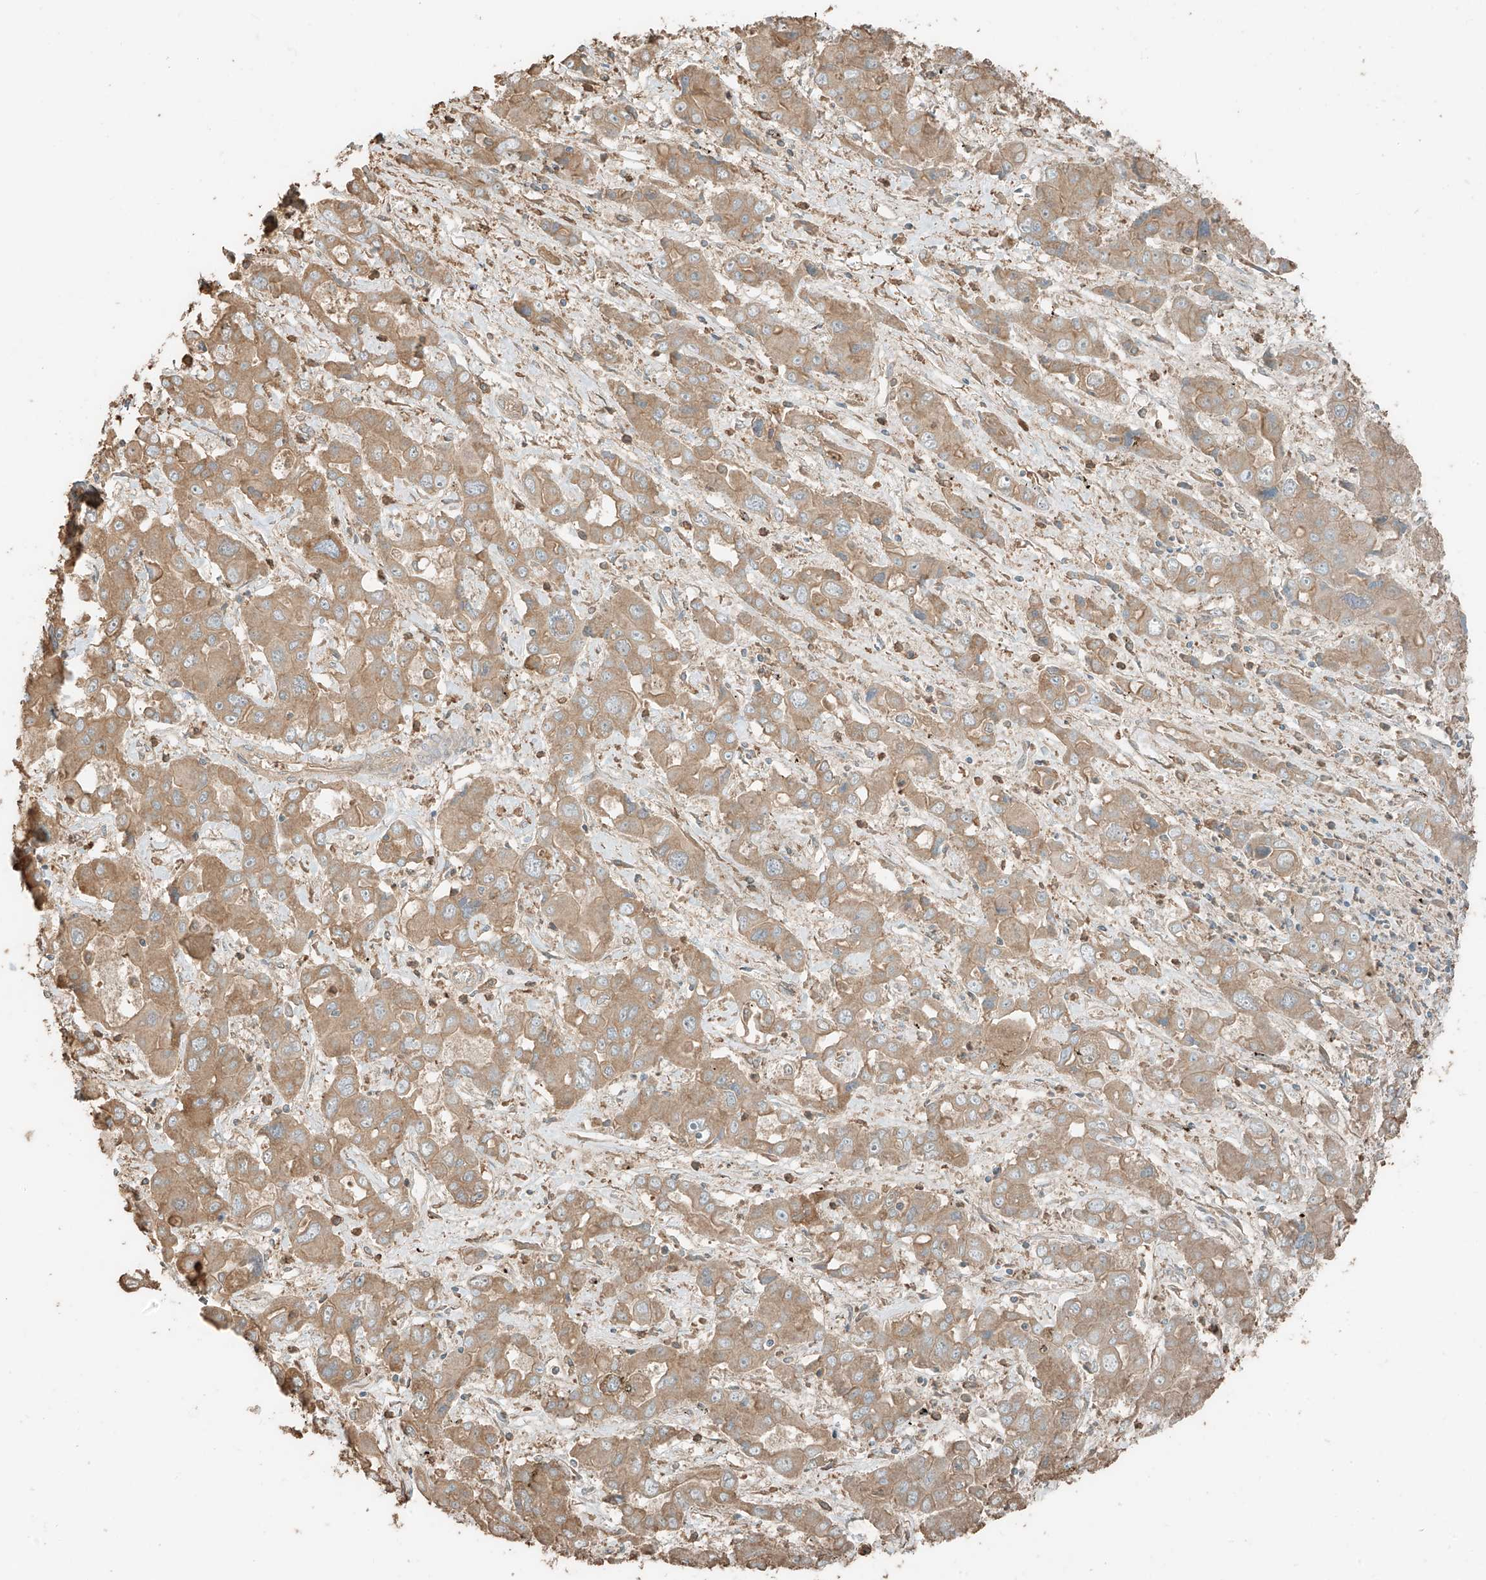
{"staining": {"intensity": "moderate", "quantity": ">75%", "location": "cytoplasmic/membranous"}, "tissue": "liver cancer", "cell_type": "Tumor cells", "image_type": "cancer", "snomed": [{"axis": "morphology", "description": "Cholangiocarcinoma"}, {"axis": "topography", "description": "Liver"}], "caption": "IHC image of neoplastic tissue: human liver cancer (cholangiocarcinoma) stained using IHC reveals medium levels of moderate protein expression localized specifically in the cytoplasmic/membranous of tumor cells, appearing as a cytoplasmic/membranous brown color.", "gene": "RFTN2", "patient": {"sex": "male", "age": 67}}